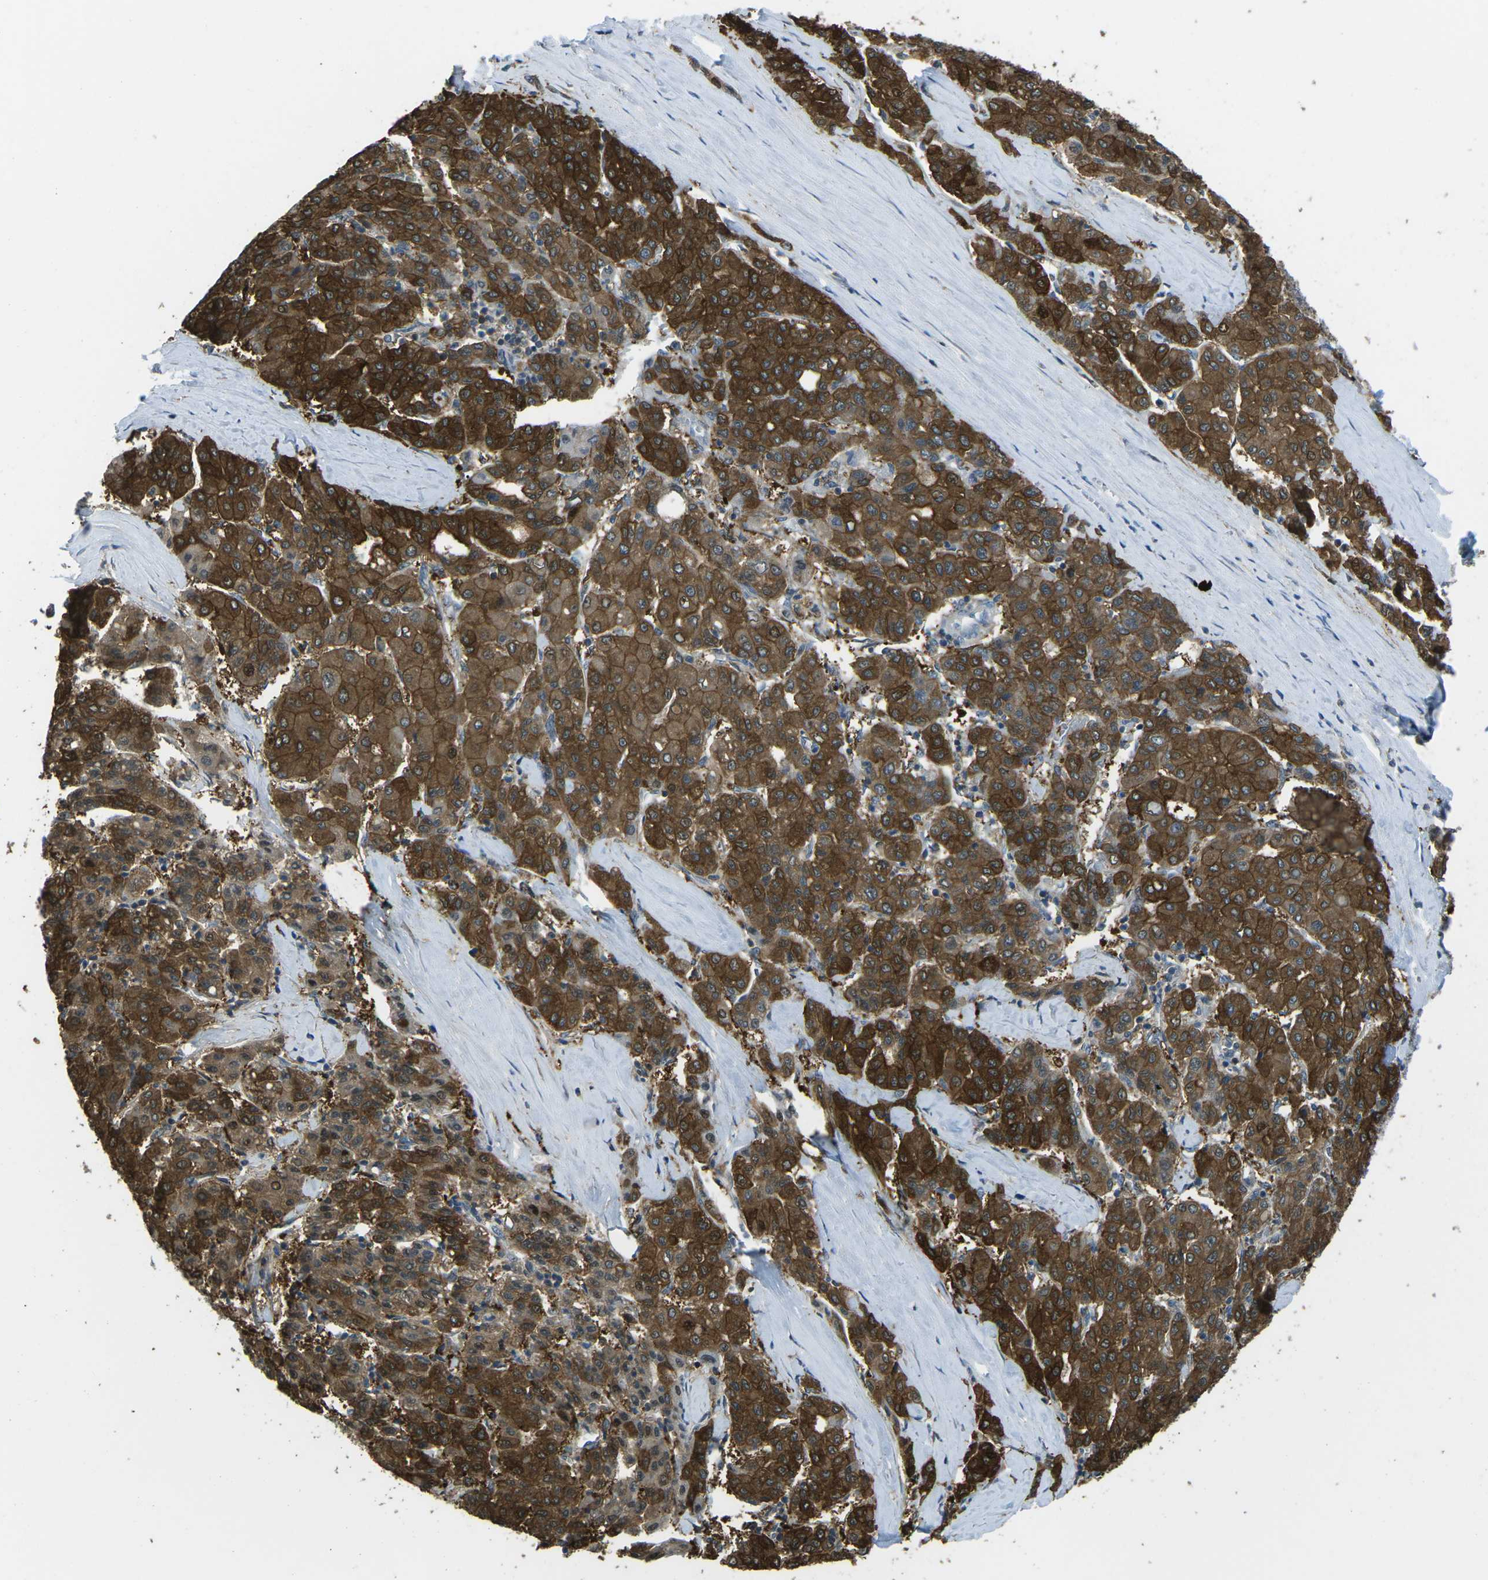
{"staining": {"intensity": "moderate", "quantity": ">75%", "location": "cytoplasmic/membranous"}, "tissue": "liver cancer", "cell_type": "Tumor cells", "image_type": "cancer", "snomed": [{"axis": "morphology", "description": "Carcinoma, Hepatocellular, NOS"}, {"axis": "topography", "description": "Liver"}], "caption": "IHC of liver cancer (hepatocellular carcinoma) shows medium levels of moderate cytoplasmic/membranous staining in about >75% of tumor cells. (Stains: DAB (3,3'-diaminobenzidine) in brown, nuclei in blue, Microscopy: brightfield microscopy at high magnification).", "gene": "PIEZO2", "patient": {"sex": "male", "age": 65}}